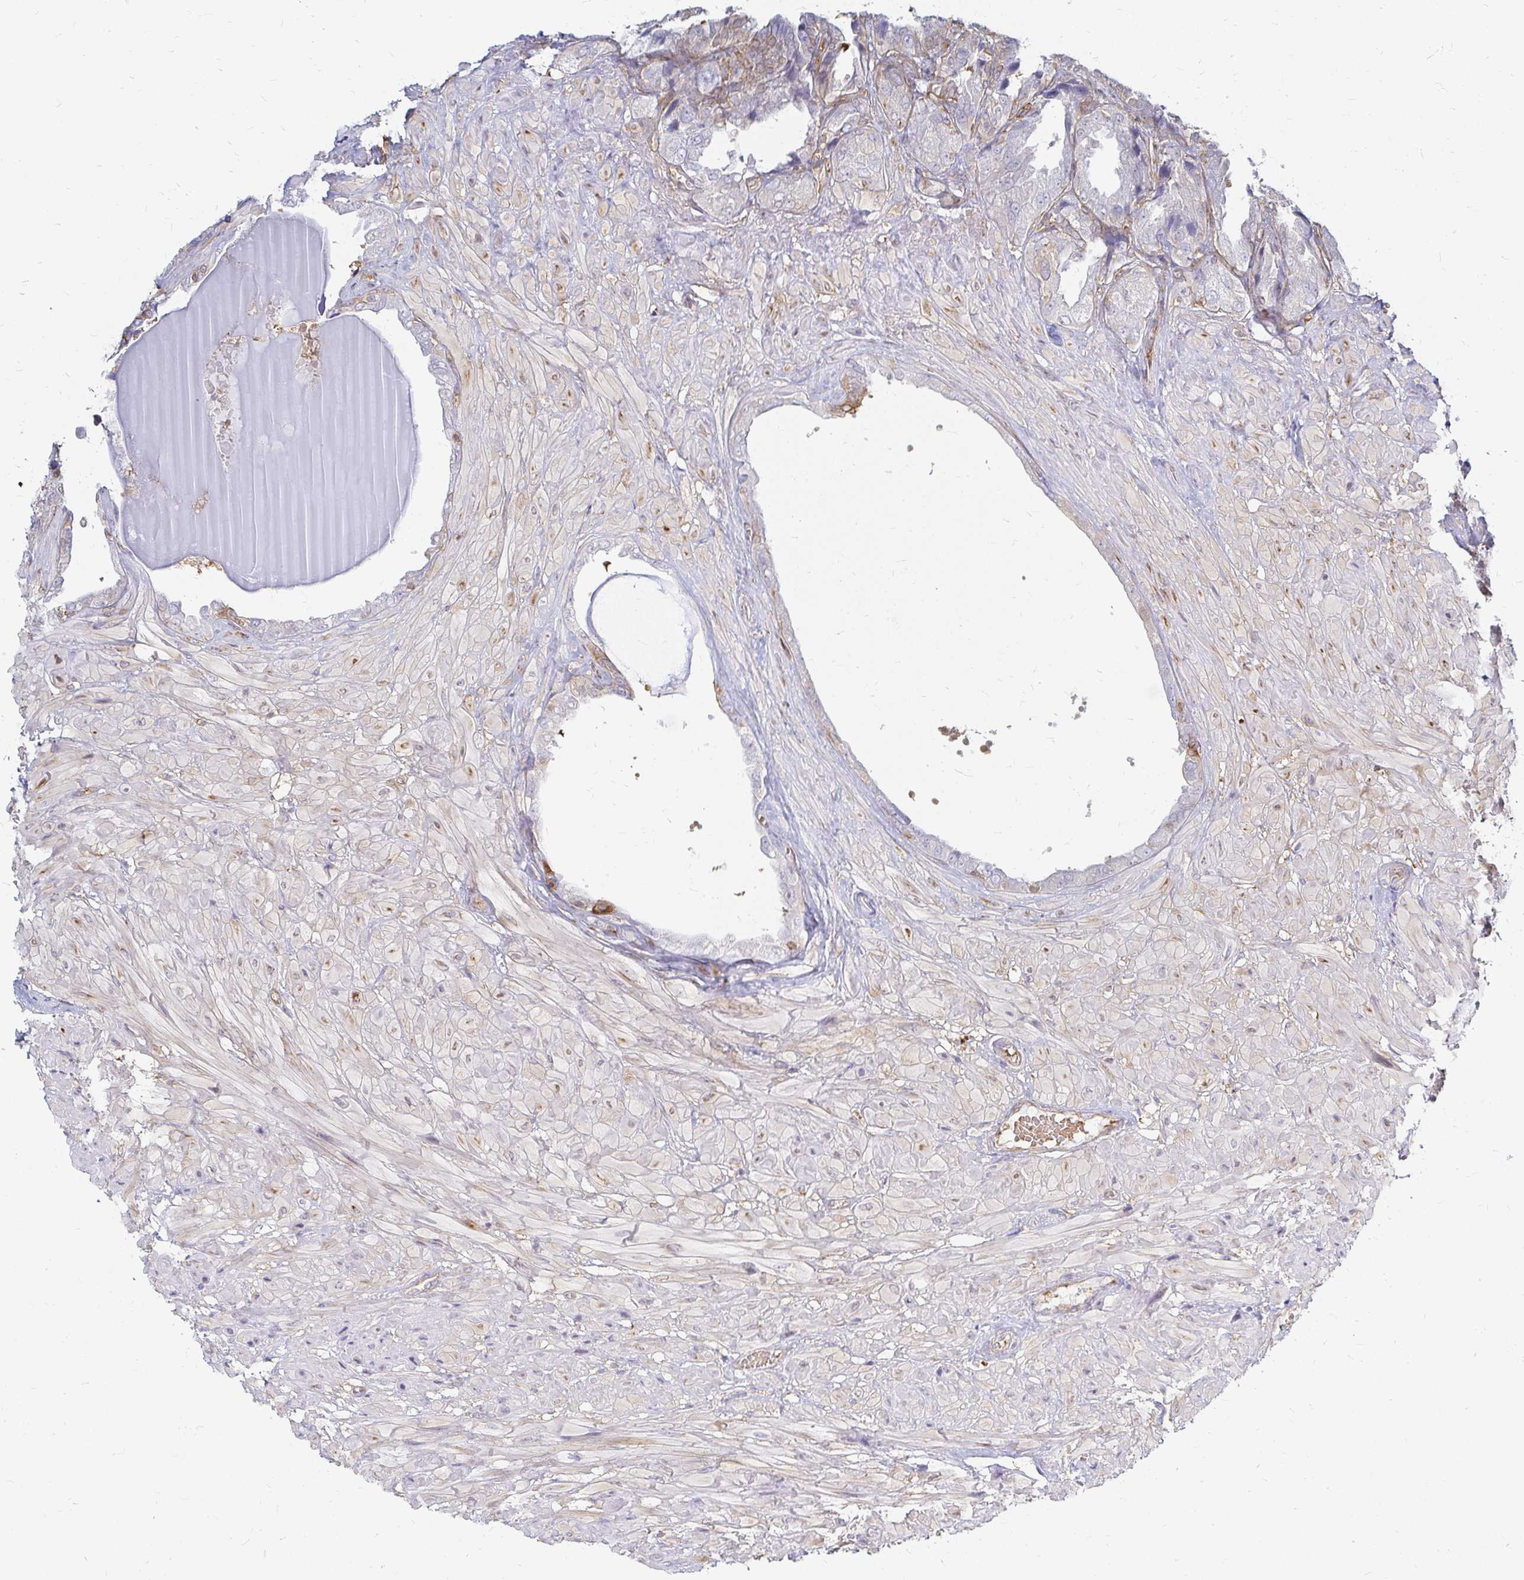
{"staining": {"intensity": "moderate", "quantity": "<25%", "location": "cytoplasmic/membranous"}, "tissue": "seminal vesicle", "cell_type": "Glandular cells", "image_type": "normal", "snomed": [{"axis": "morphology", "description": "Normal tissue, NOS"}, {"axis": "topography", "description": "Seminal veicle"}], "caption": "Protein staining by immunohistochemistry exhibits moderate cytoplasmic/membranous positivity in about <25% of glandular cells in benign seminal vesicle. Nuclei are stained in blue.", "gene": "CAST", "patient": {"sex": "male", "age": 55}}